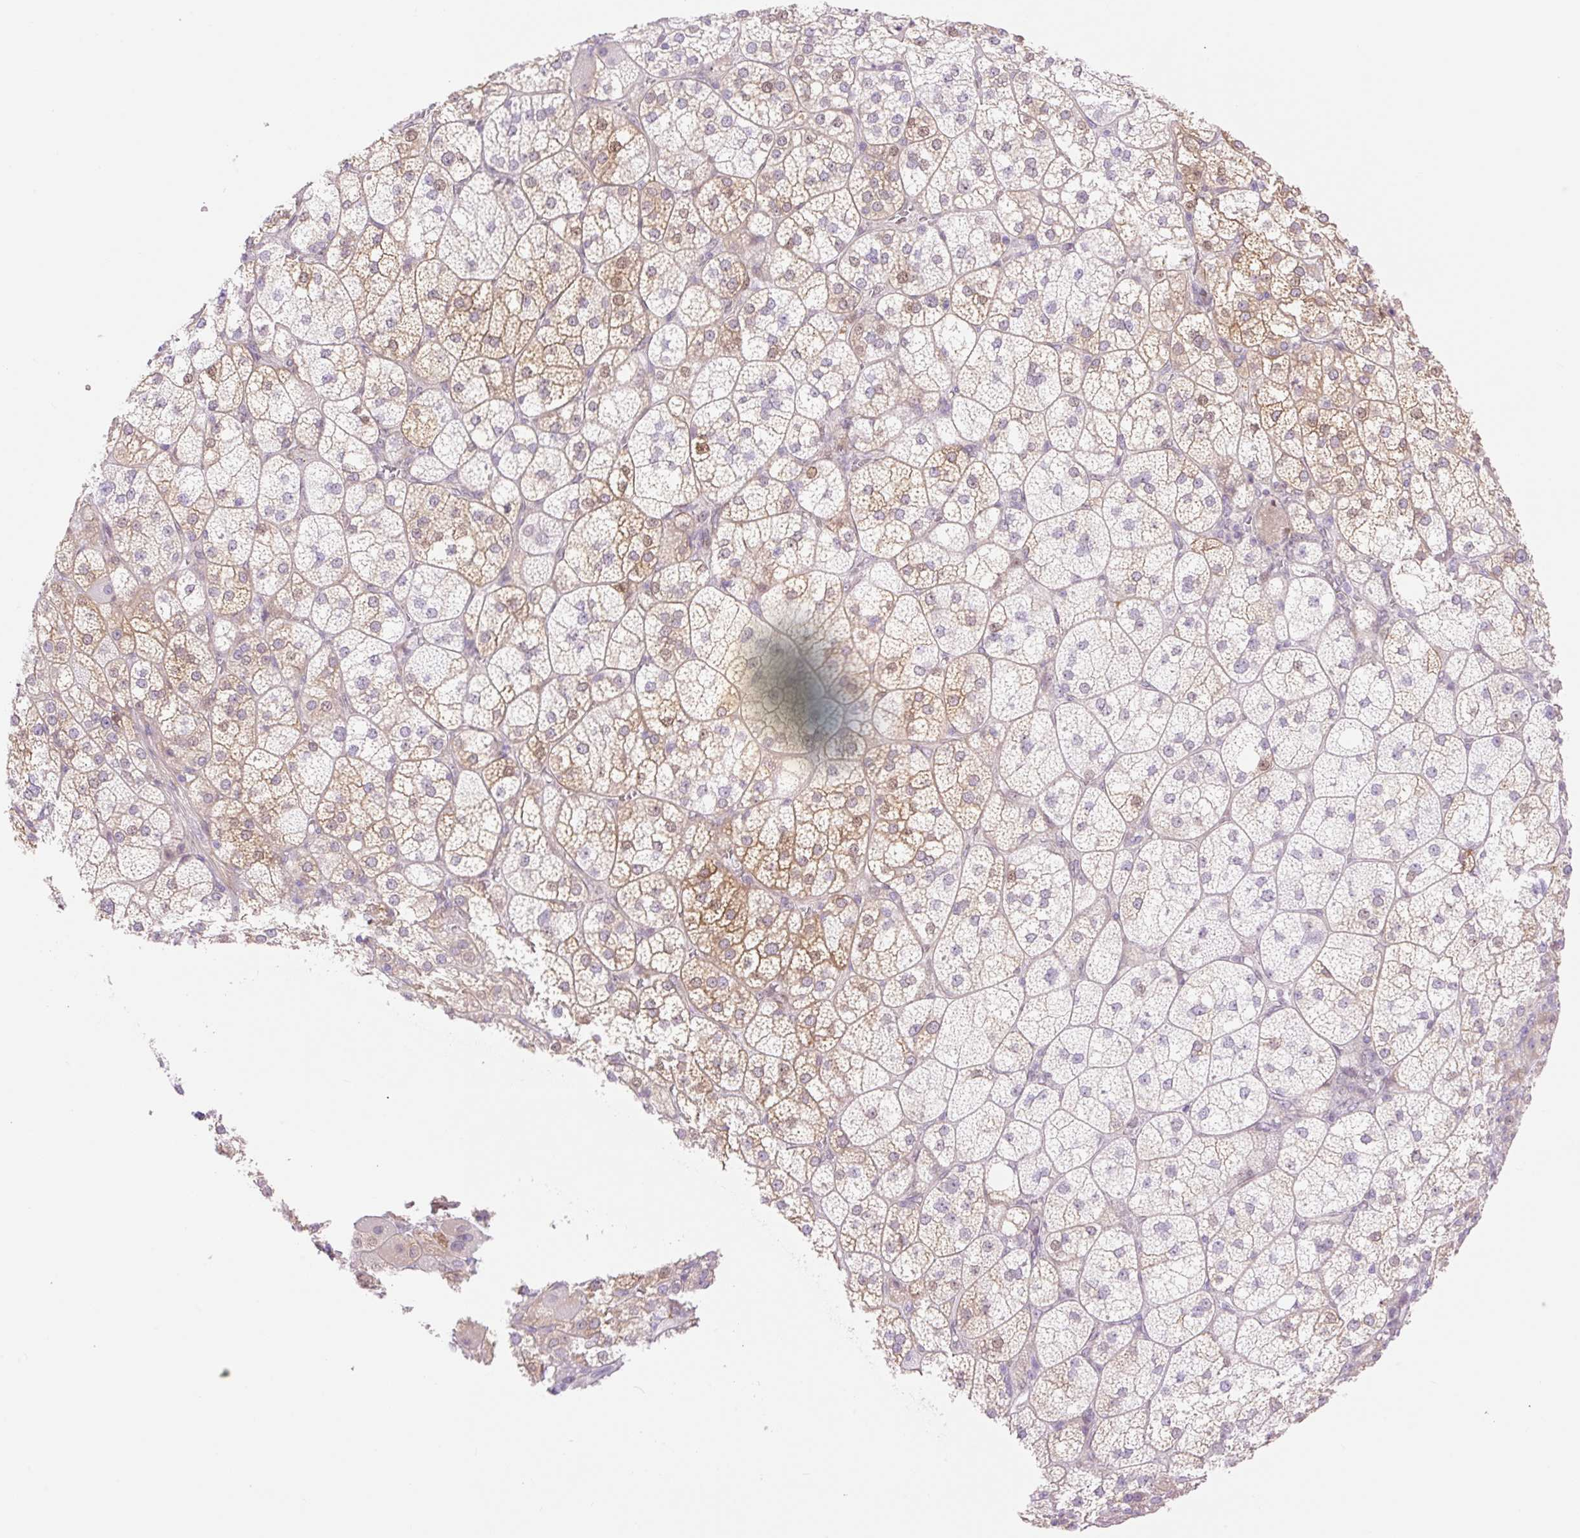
{"staining": {"intensity": "moderate", "quantity": "25%-75%", "location": "cytoplasmic/membranous"}, "tissue": "adrenal gland", "cell_type": "Glandular cells", "image_type": "normal", "snomed": [{"axis": "morphology", "description": "Normal tissue, NOS"}, {"axis": "topography", "description": "Adrenal gland"}], "caption": "The photomicrograph demonstrates immunohistochemical staining of normal adrenal gland. There is moderate cytoplasmic/membranous expression is identified in about 25%-75% of glandular cells.", "gene": "ENSG00000264668", "patient": {"sex": "female", "age": 60}}